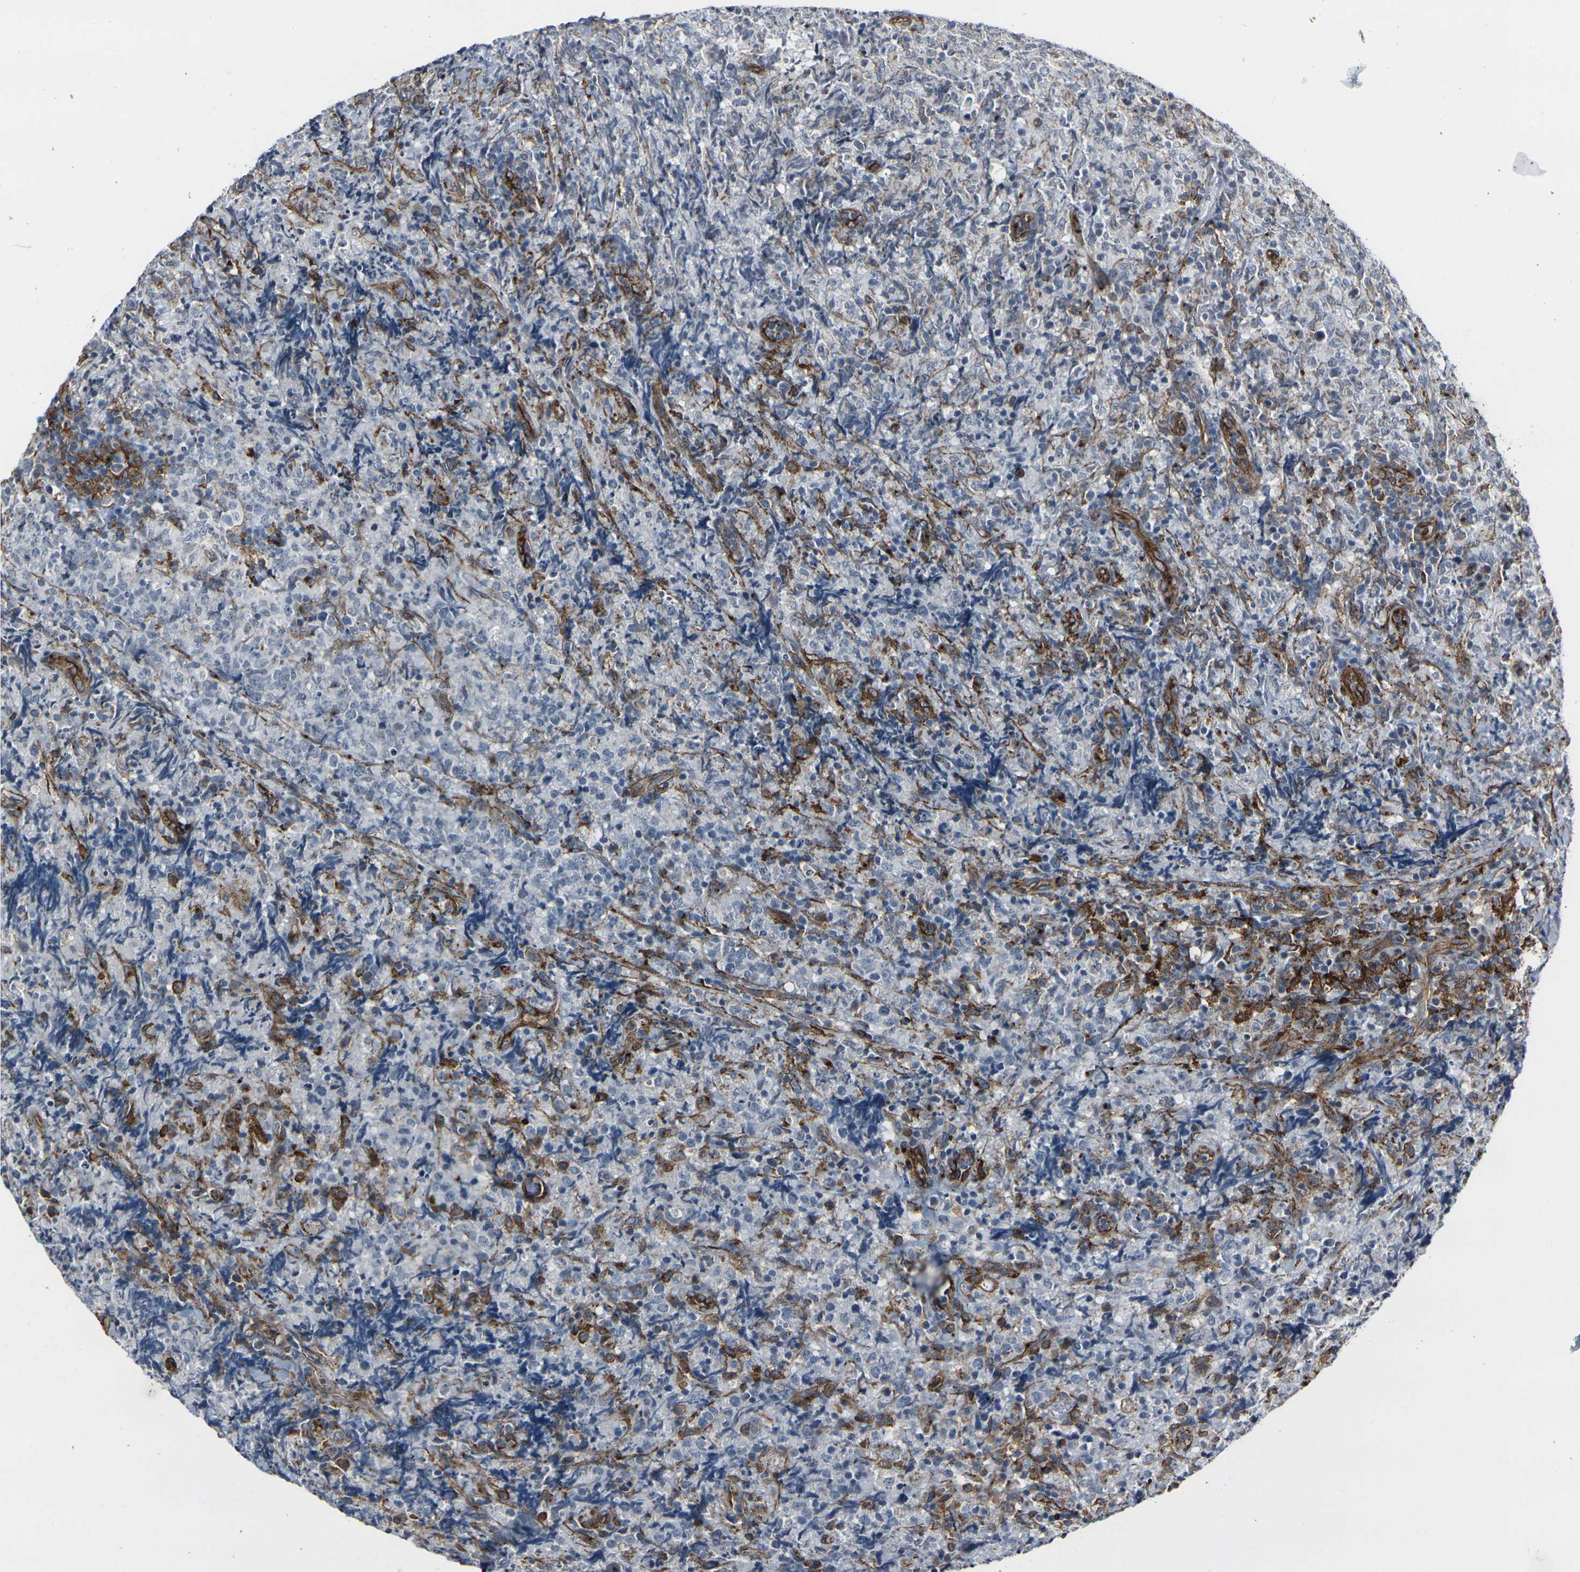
{"staining": {"intensity": "moderate", "quantity": "<25%", "location": "cytoplasmic/membranous"}, "tissue": "lymphoma", "cell_type": "Tumor cells", "image_type": "cancer", "snomed": [{"axis": "morphology", "description": "Malignant lymphoma, non-Hodgkin's type, High grade"}, {"axis": "topography", "description": "Tonsil"}], "caption": "There is low levels of moderate cytoplasmic/membranous positivity in tumor cells of malignant lymphoma, non-Hodgkin's type (high-grade), as demonstrated by immunohistochemical staining (brown color).", "gene": "MYOF", "patient": {"sex": "female", "age": 36}}